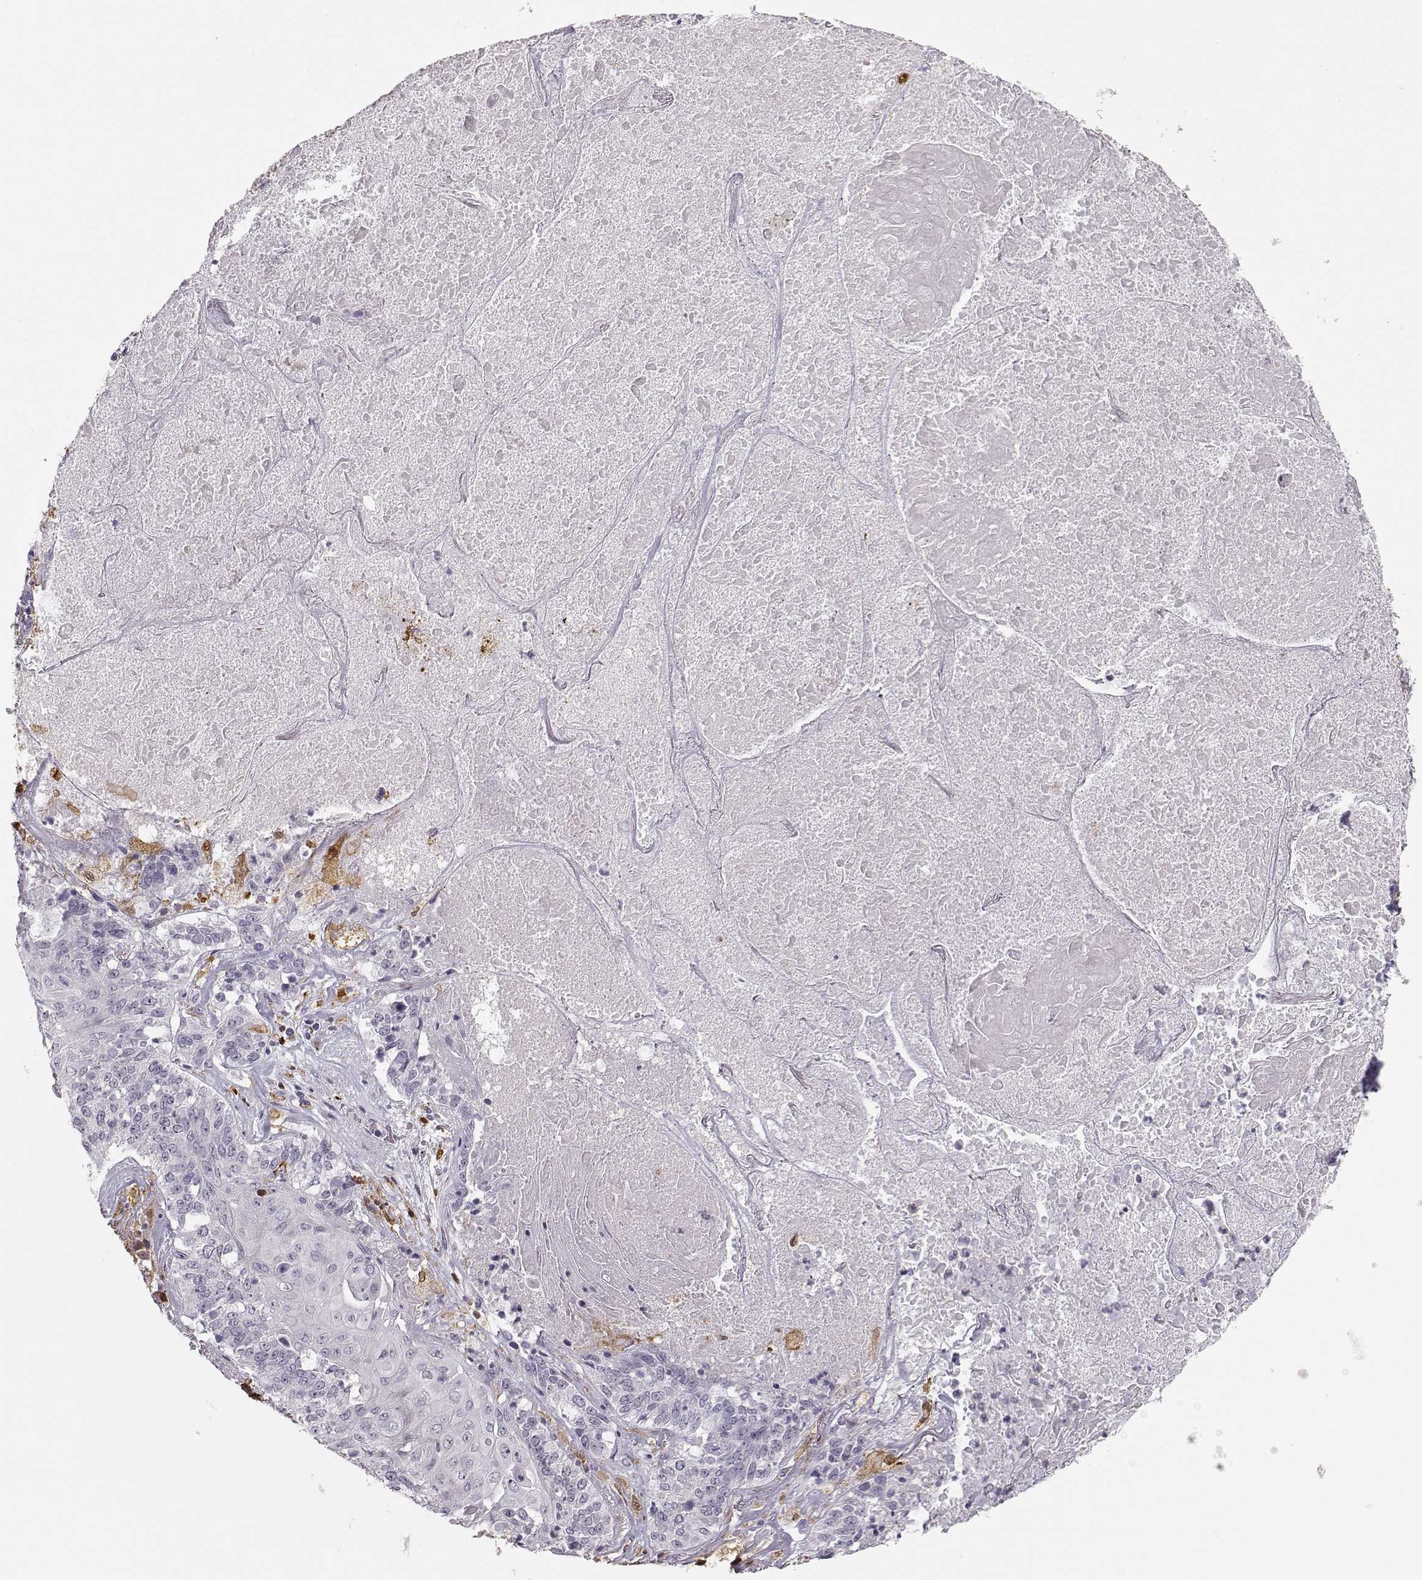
{"staining": {"intensity": "negative", "quantity": "none", "location": "none"}, "tissue": "lung cancer", "cell_type": "Tumor cells", "image_type": "cancer", "snomed": [{"axis": "morphology", "description": "Squamous cell carcinoma, NOS"}, {"axis": "topography", "description": "Lung"}], "caption": "Tumor cells show no significant expression in lung squamous cell carcinoma.", "gene": "HTR7", "patient": {"sex": "male", "age": 64}}